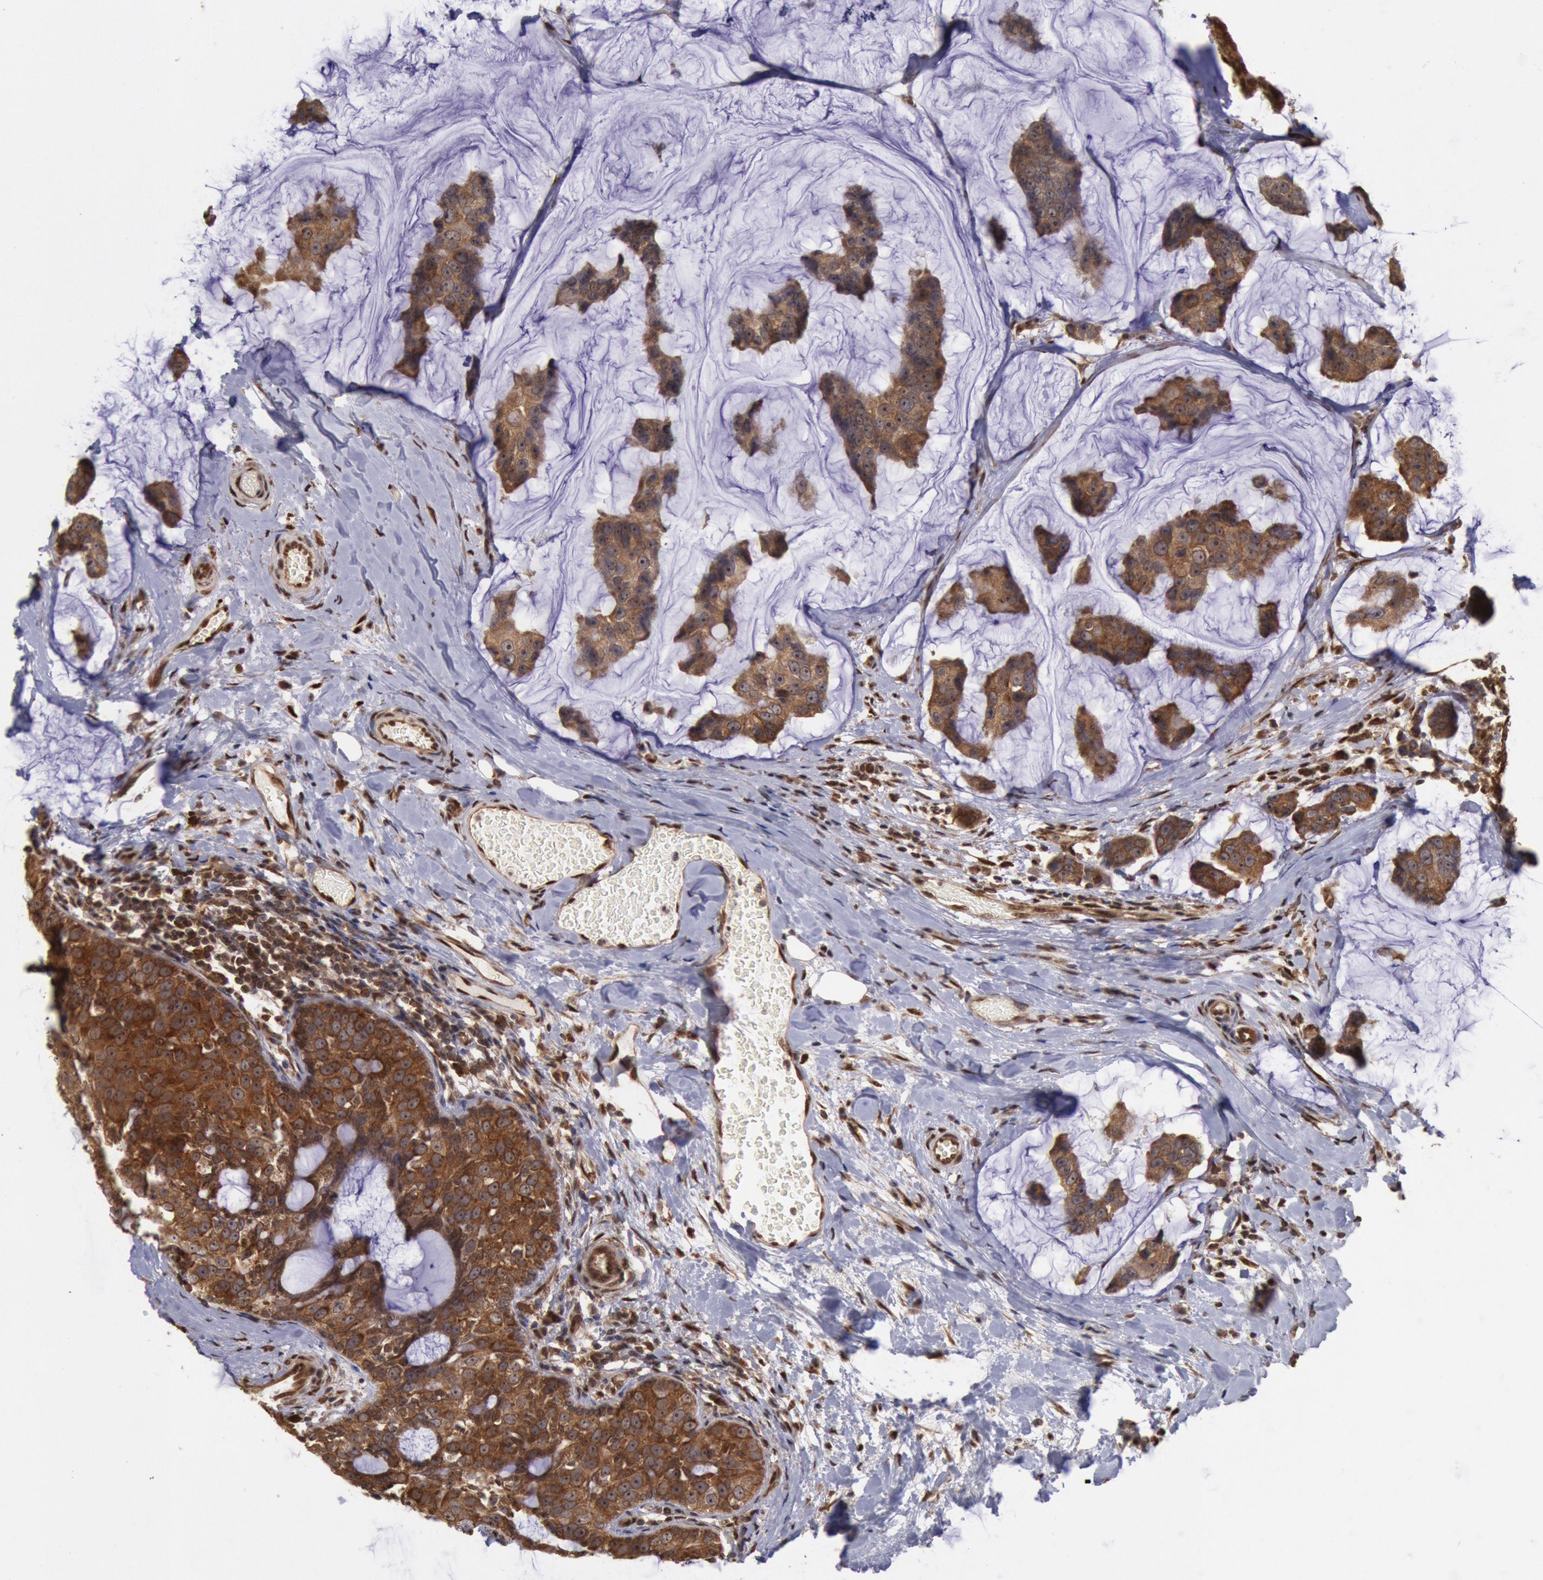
{"staining": {"intensity": "strong", "quantity": ">75%", "location": "cytoplasmic/membranous"}, "tissue": "breast cancer", "cell_type": "Tumor cells", "image_type": "cancer", "snomed": [{"axis": "morphology", "description": "Normal tissue, NOS"}, {"axis": "morphology", "description": "Duct carcinoma"}, {"axis": "topography", "description": "Breast"}], "caption": "Breast cancer was stained to show a protein in brown. There is high levels of strong cytoplasmic/membranous staining in about >75% of tumor cells.", "gene": "STX17", "patient": {"sex": "female", "age": 50}}